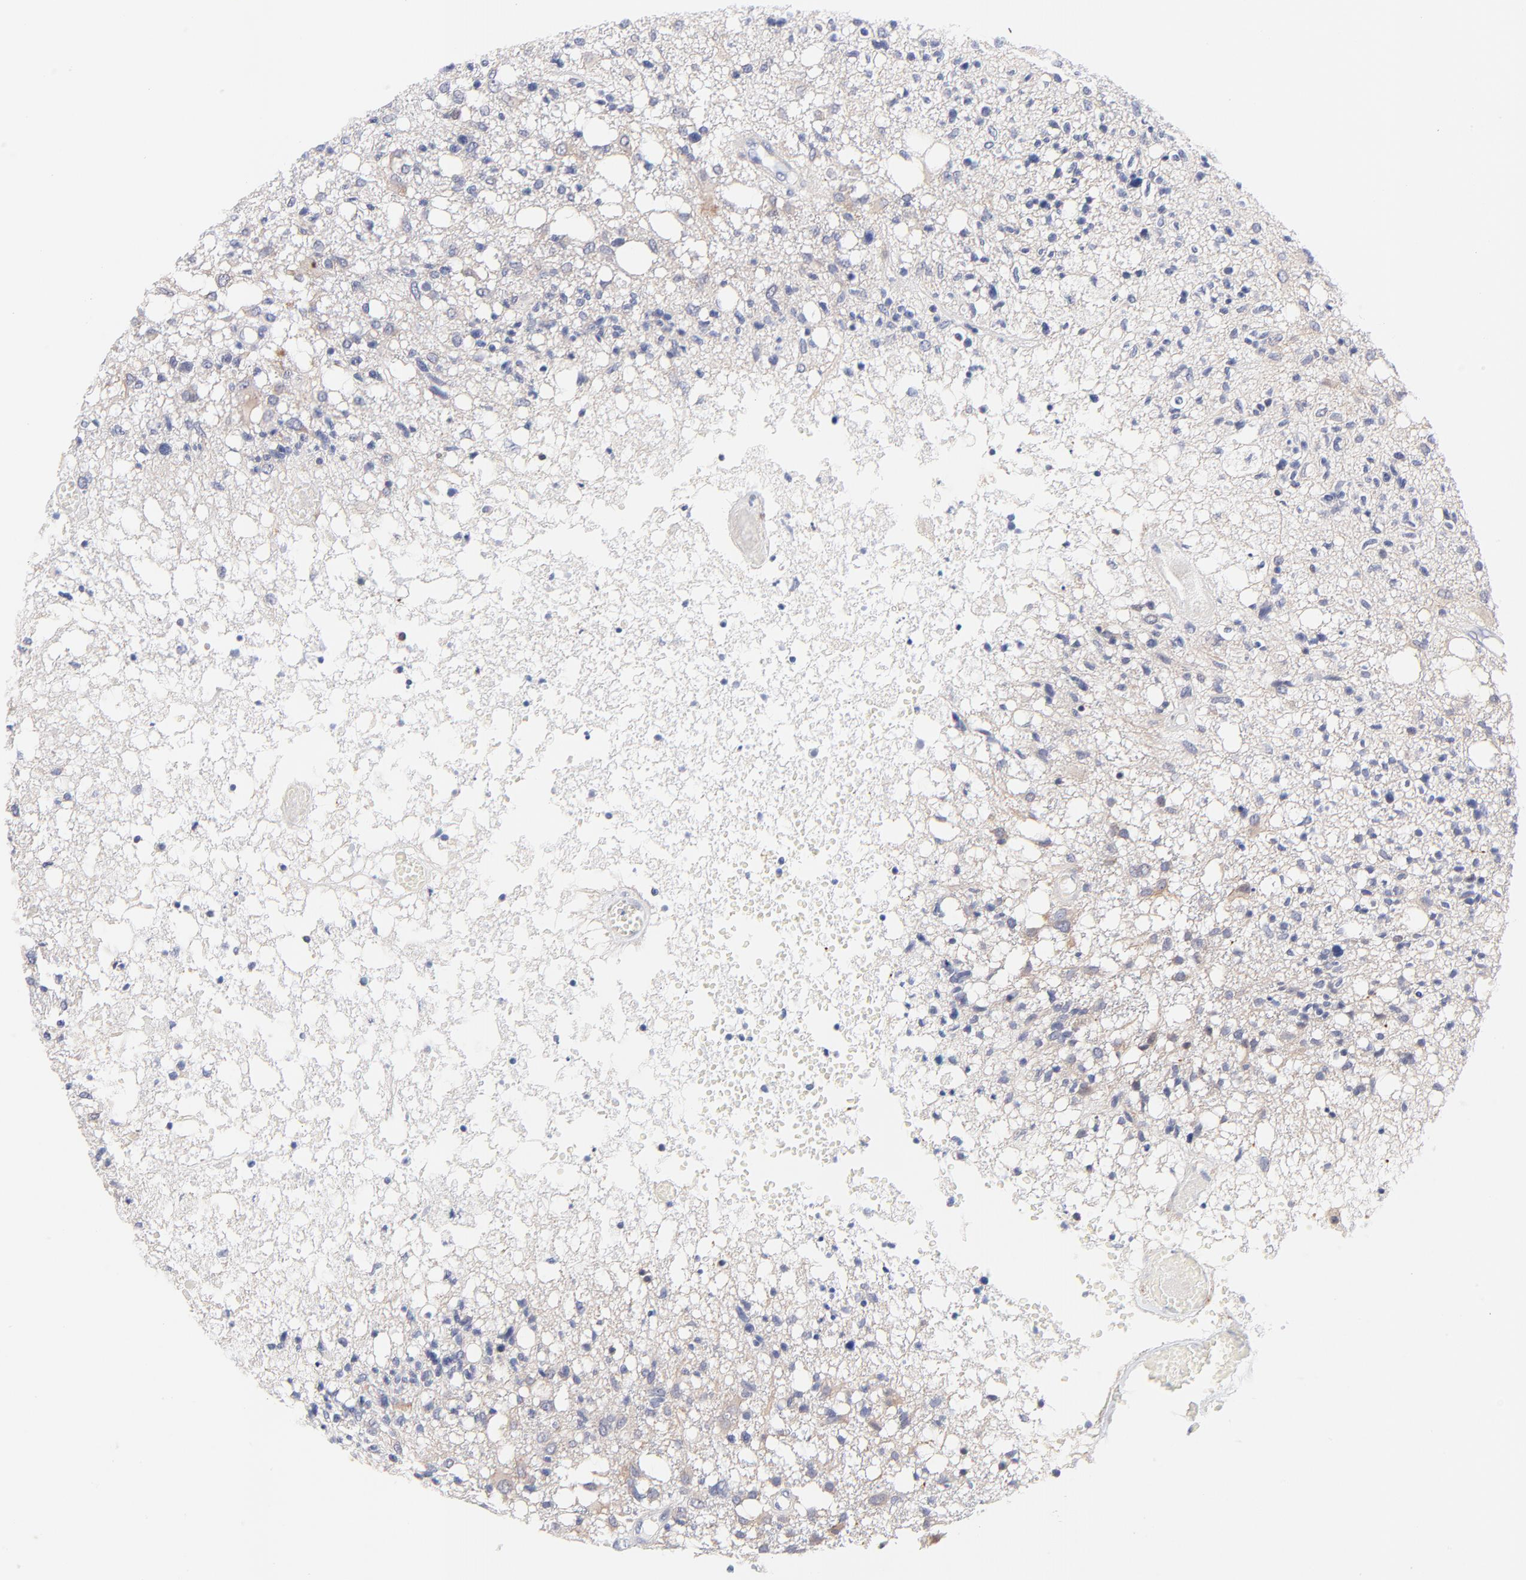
{"staining": {"intensity": "negative", "quantity": "none", "location": "none"}, "tissue": "glioma", "cell_type": "Tumor cells", "image_type": "cancer", "snomed": [{"axis": "morphology", "description": "Glioma, malignant, High grade"}, {"axis": "topography", "description": "Cerebral cortex"}], "caption": "Tumor cells are negative for brown protein staining in high-grade glioma (malignant). (DAB immunohistochemistry visualized using brightfield microscopy, high magnification).", "gene": "AFF2", "patient": {"sex": "male", "age": 76}}